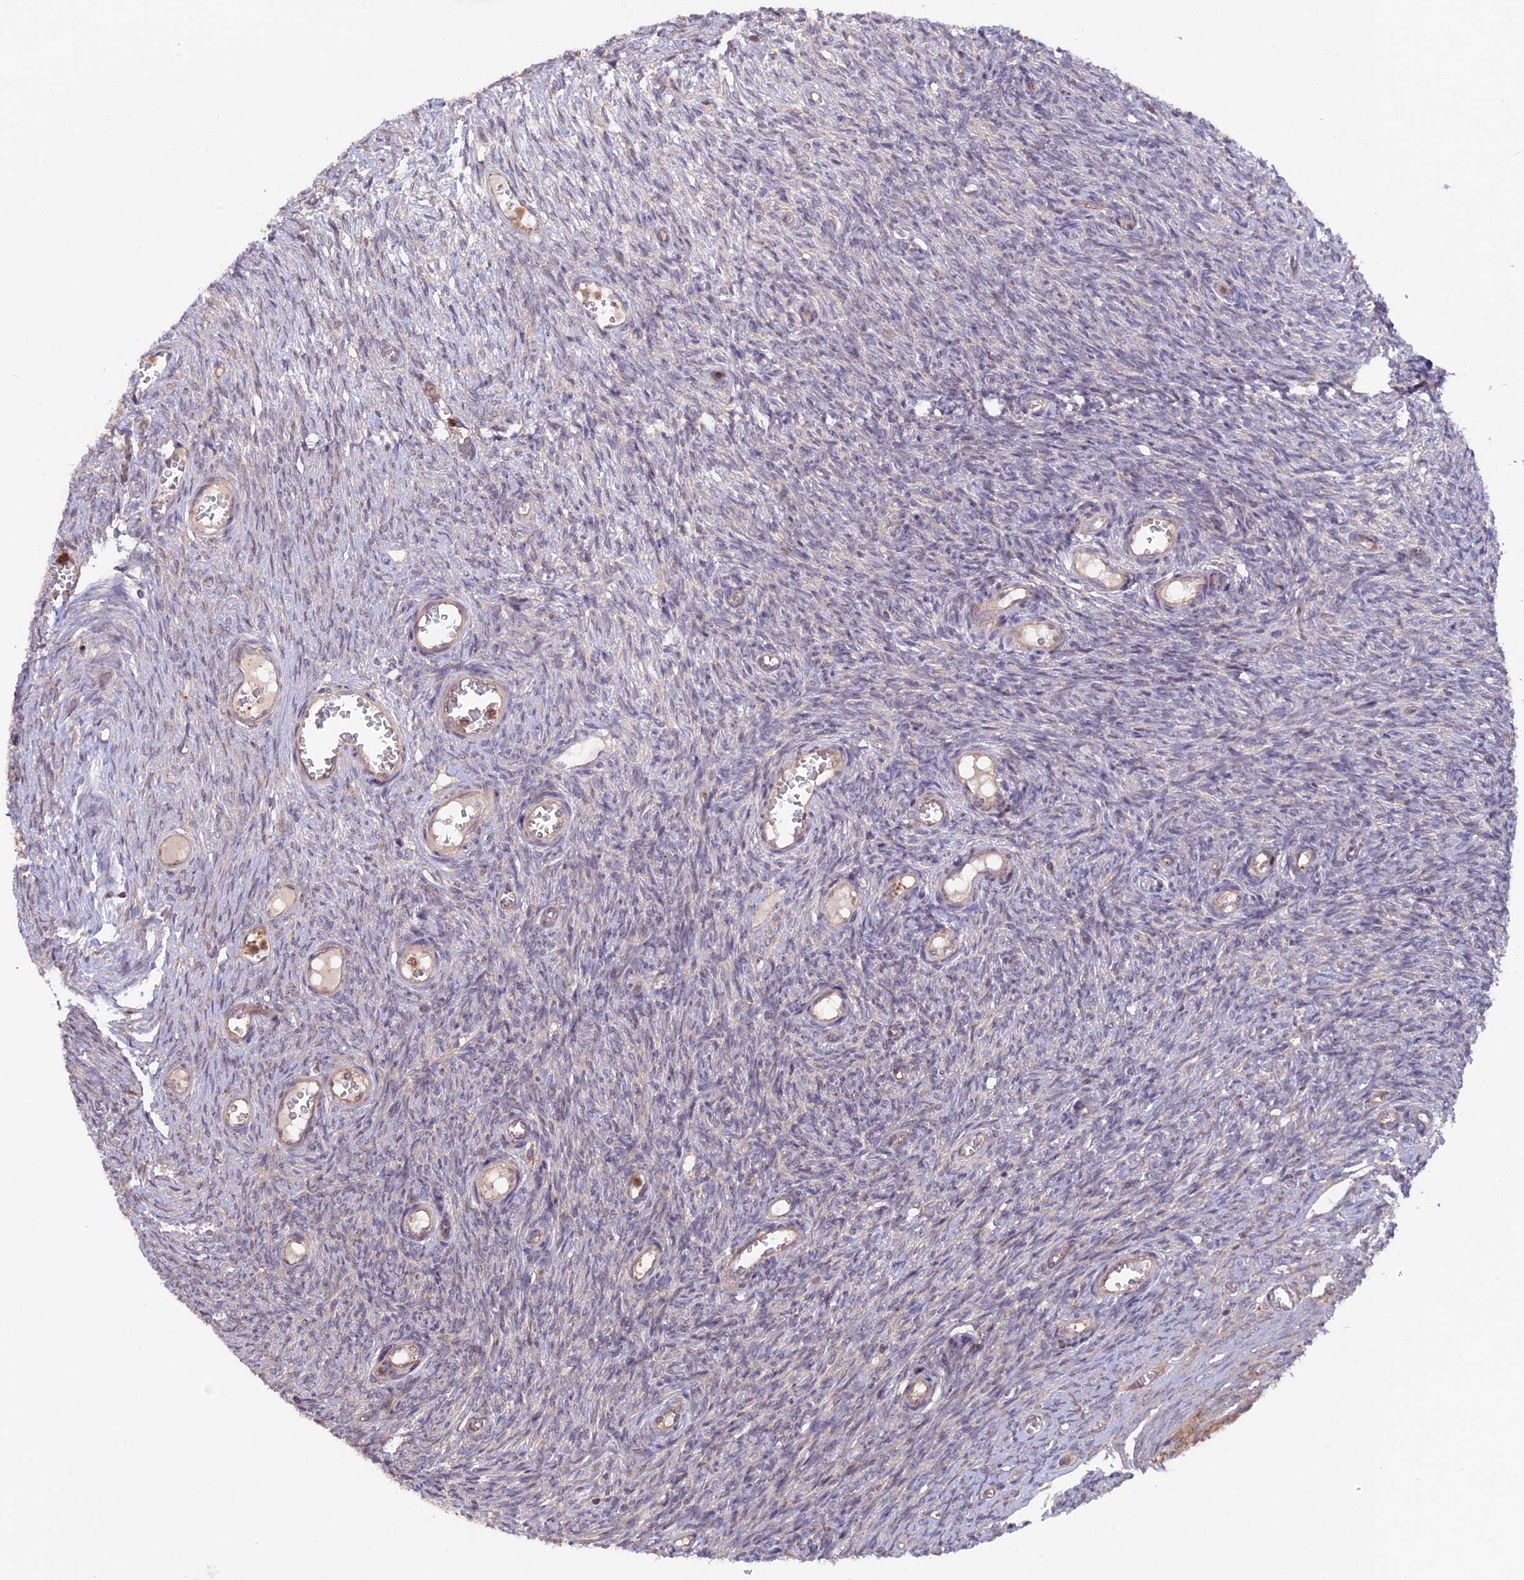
{"staining": {"intensity": "strong", "quantity": ">75%", "location": "cytoplasmic/membranous"}, "tissue": "ovary", "cell_type": "Follicle cells", "image_type": "normal", "snomed": [{"axis": "morphology", "description": "Normal tissue, NOS"}, {"axis": "topography", "description": "Ovary"}], "caption": "An immunohistochemistry photomicrograph of unremarkable tissue is shown. Protein staining in brown shows strong cytoplasmic/membranous positivity in ovary within follicle cells. Immunohistochemistry stains the protein in brown and the nuclei are stained blue.", "gene": "FERMT1", "patient": {"sex": "female", "age": 44}}